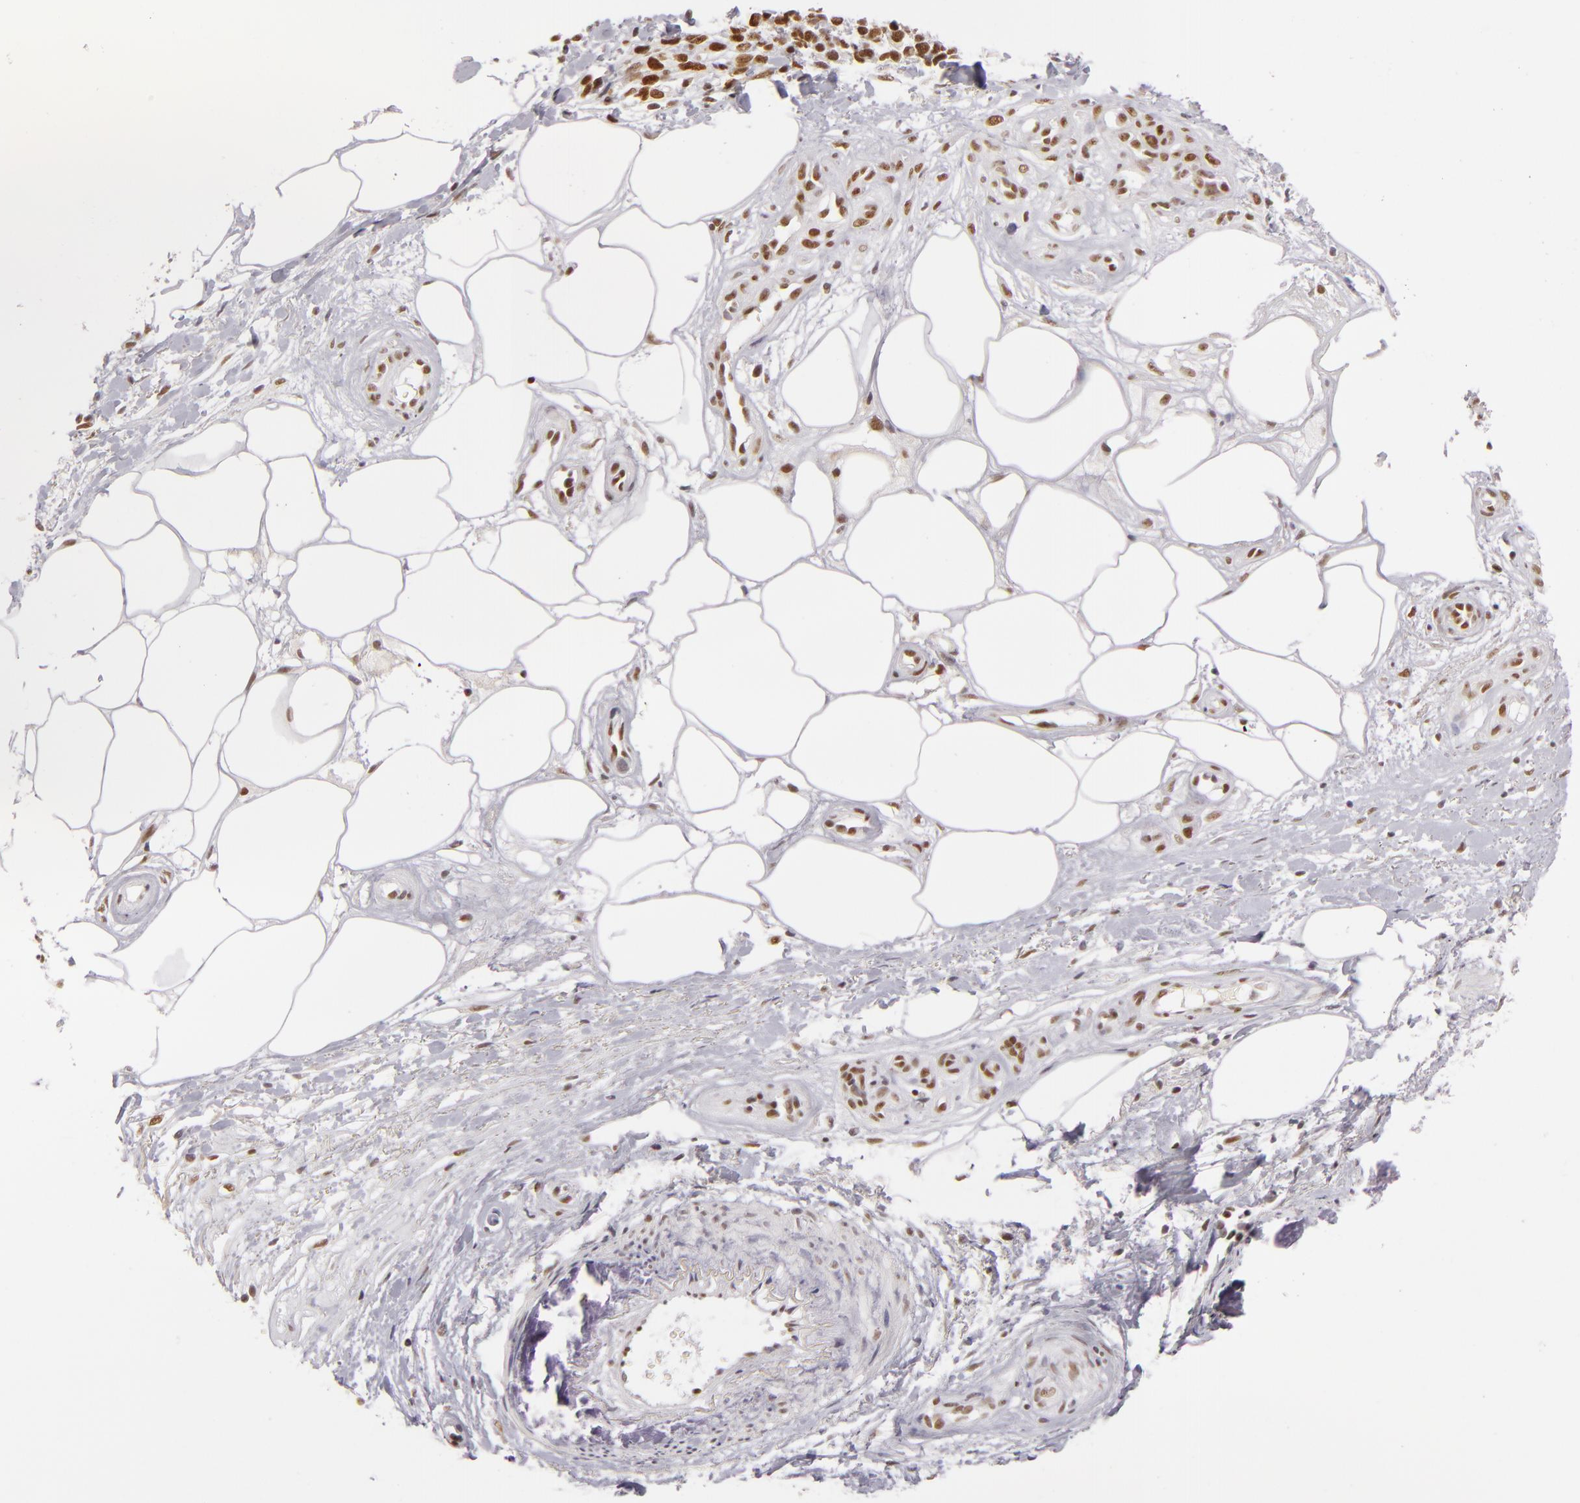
{"staining": {"intensity": "strong", "quantity": ">75%", "location": "nuclear"}, "tissue": "melanoma", "cell_type": "Tumor cells", "image_type": "cancer", "snomed": [{"axis": "morphology", "description": "Malignant melanoma, NOS"}, {"axis": "topography", "description": "Skin"}], "caption": "Protein expression by immunohistochemistry (IHC) displays strong nuclear positivity in about >75% of tumor cells in melanoma.", "gene": "DAXX", "patient": {"sex": "female", "age": 85}}